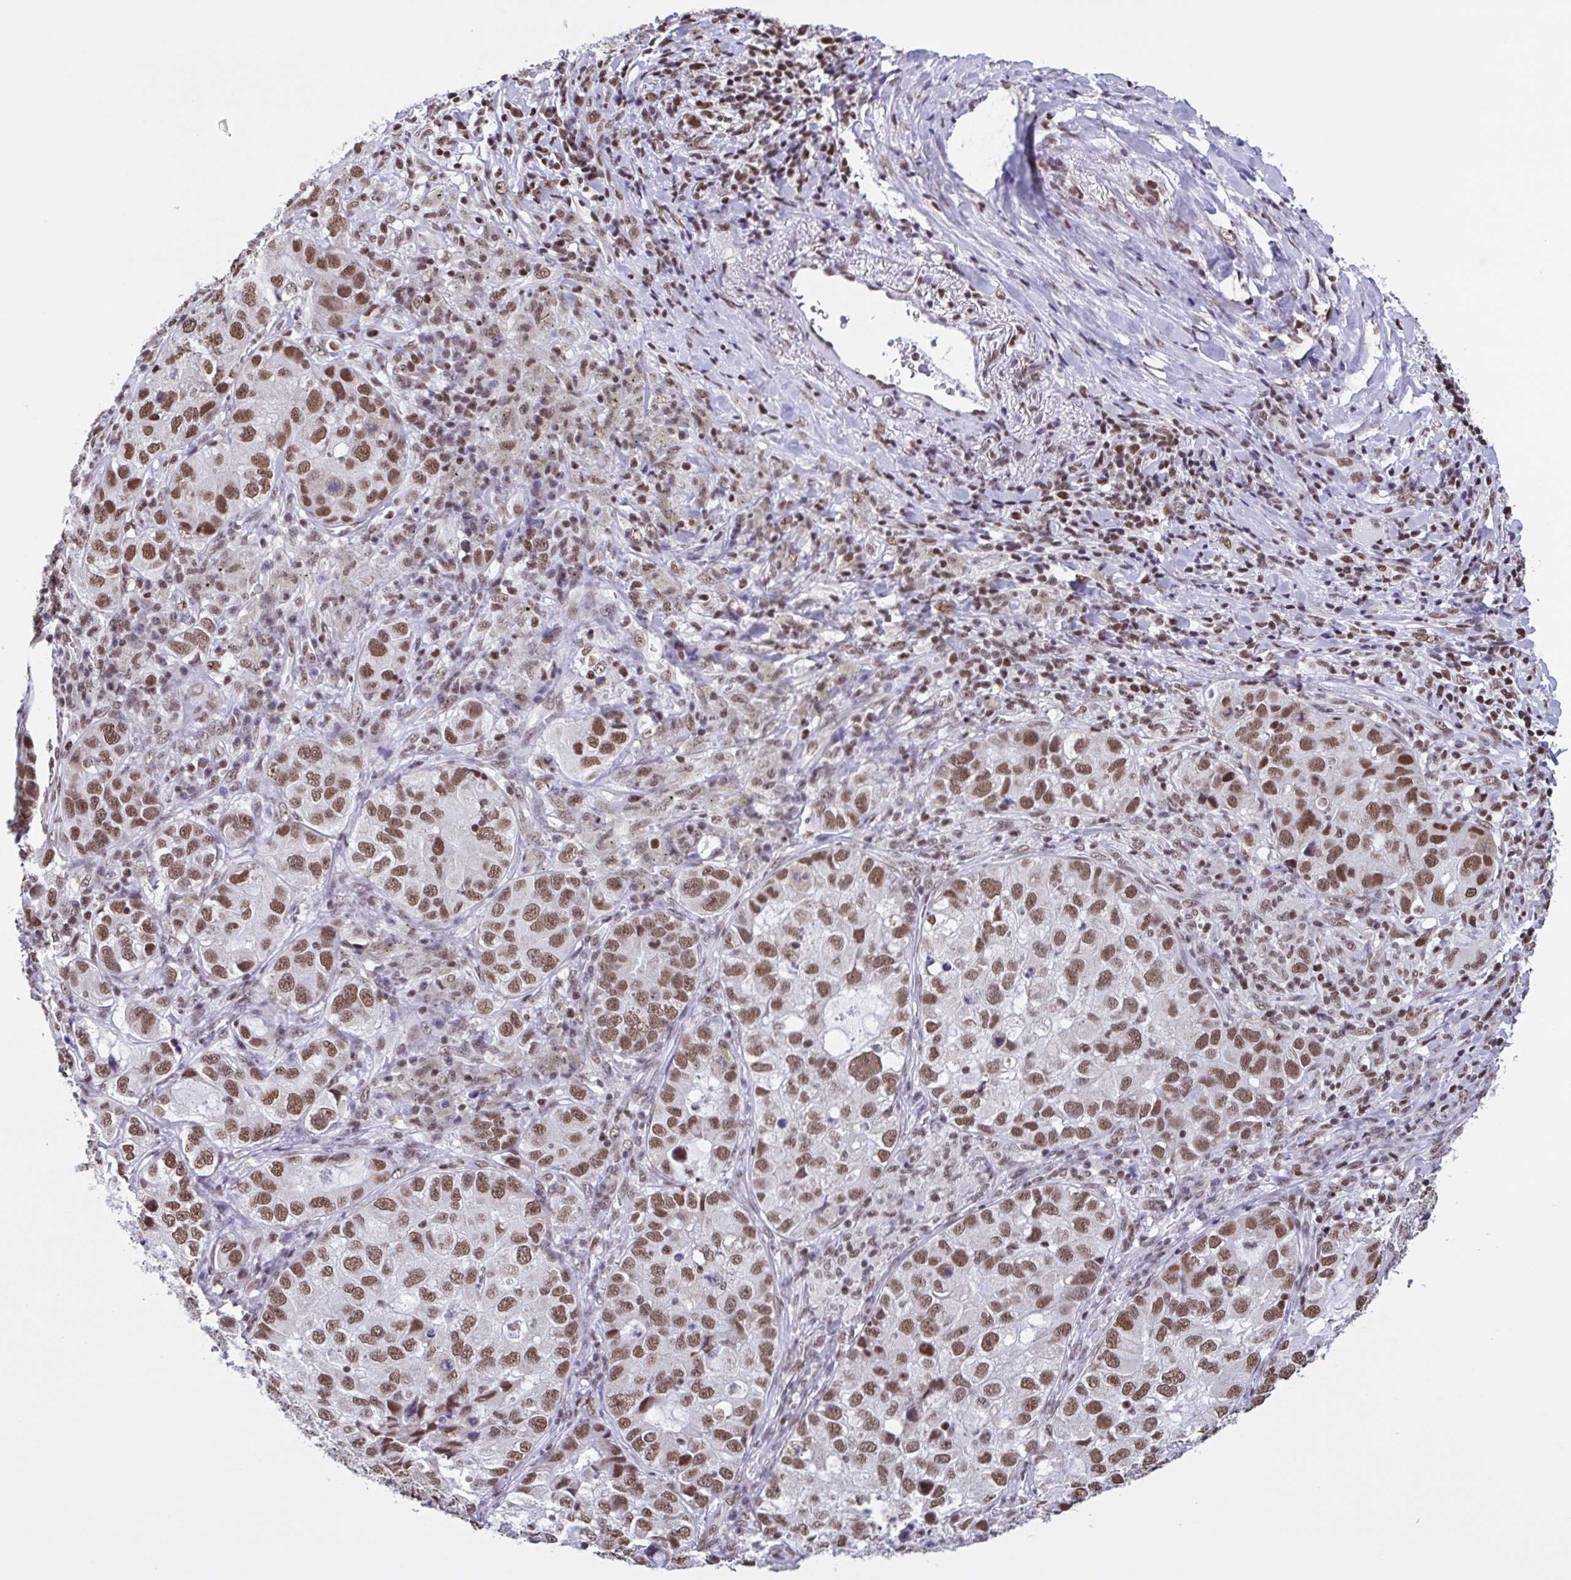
{"staining": {"intensity": "moderate", "quantity": ">75%", "location": "nuclear"}, "tissue": "lung cancer", "cell_type": "Tumor cells", "image_type": "cancer", "snomed": [{"axis": "morphology", "description": "Normal morphology"}, {"axis": "morphology", "description": "Adenocarcinoma, NOS"}, {"axis": "topography", "description": "Lymph node"}, {"axis": "topography", "description": "Lung"}], "caption": "Lung adenocarcinoma stained with a protein marker demonstrates moderate staining in tumor cells.", "gene": "TIMM21", "patient": {"sex": "female", "age": 51}}